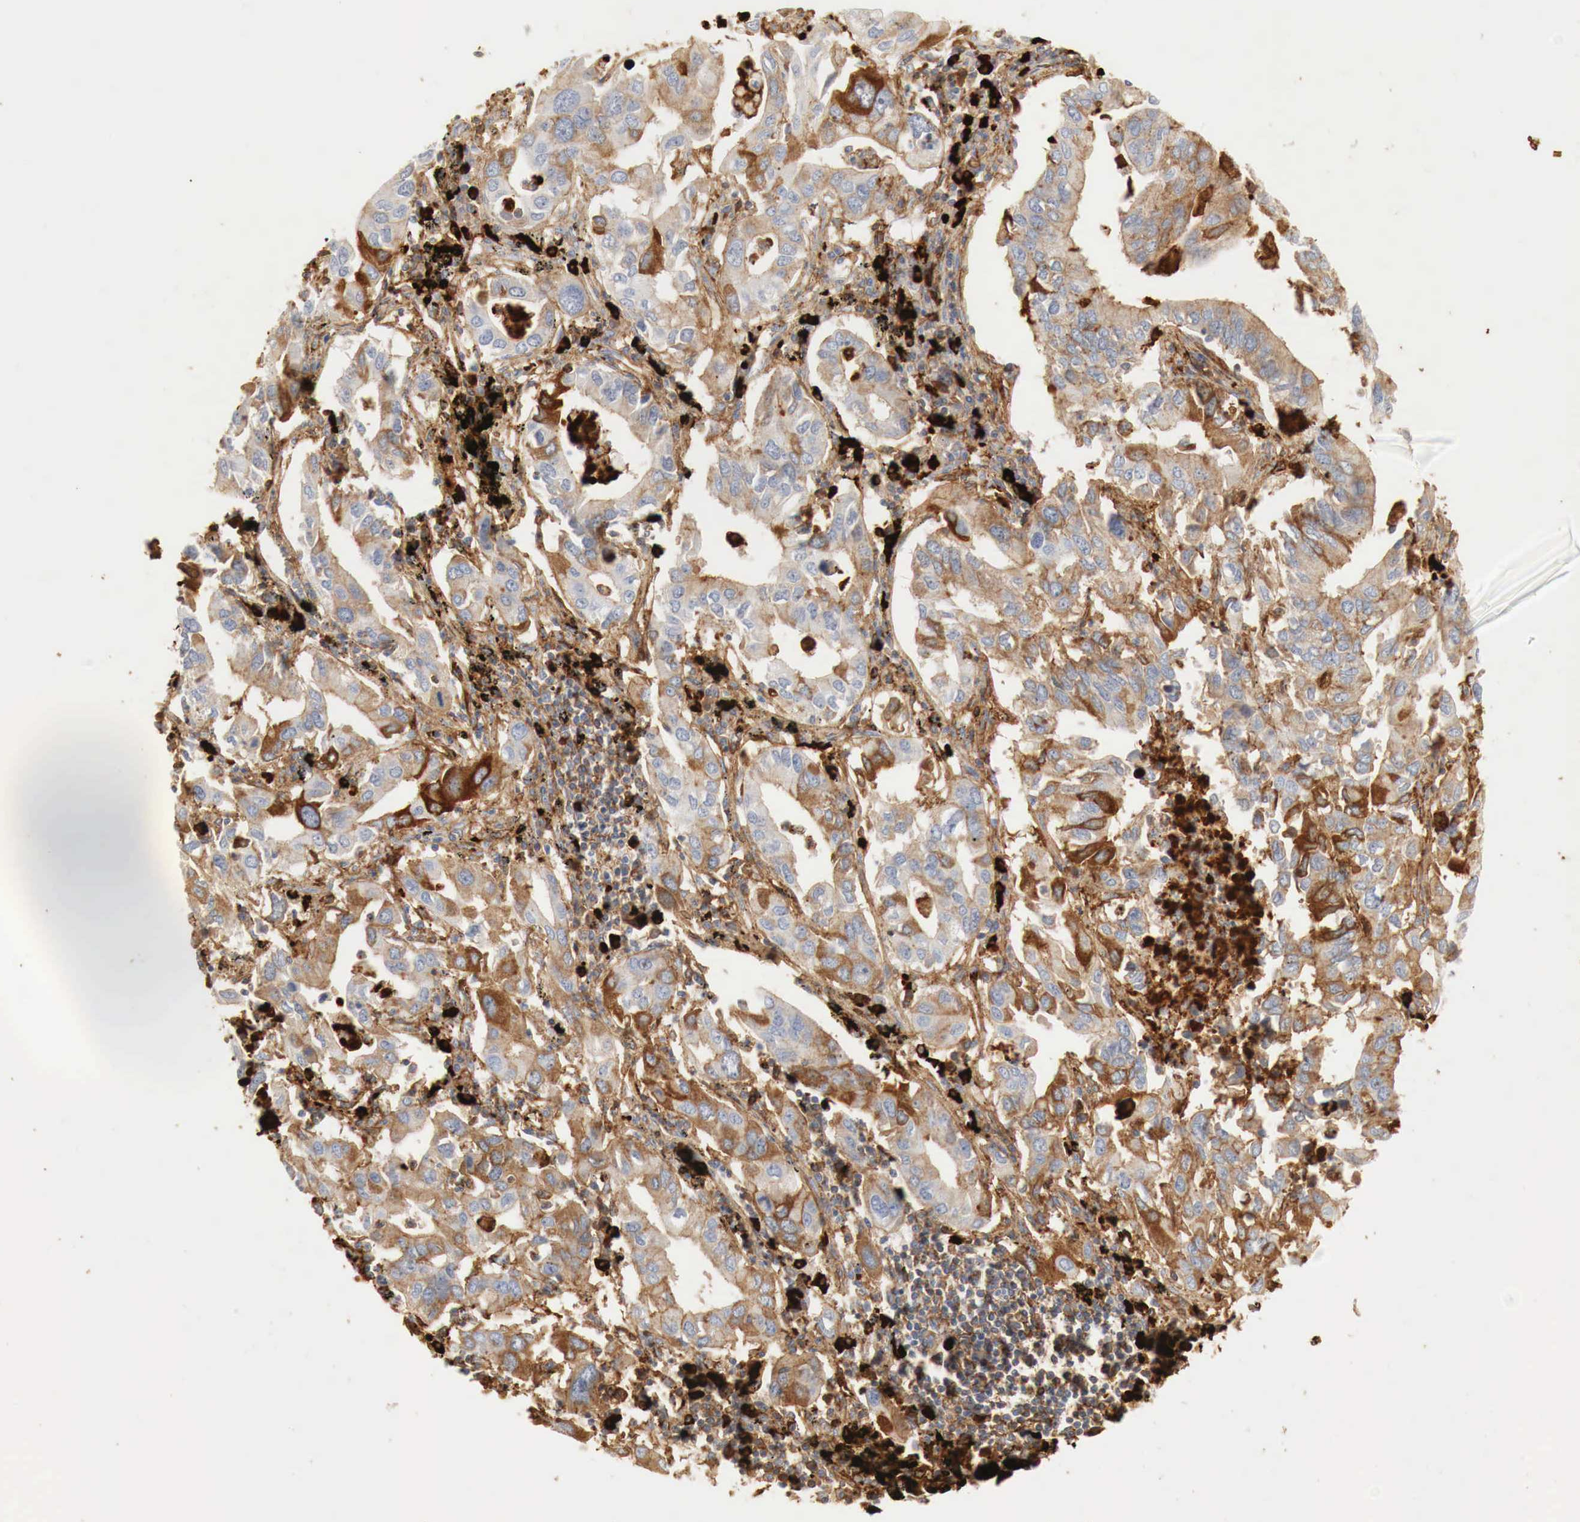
{"staining": {"intensity": "strong", "quantity": "25%-75%", "location": "cytoplasmic/membranous"}, "tissue": "lung cancer", "cell_type": "Tumor cells", "image_type": "cancer", "snomed": [{"axis": "morphology", "description": "Adenocarcinoma, NOS"}, {"axis": "topography", "description": "Lung"}], "caption": "Lung cancer stained with a brown dye exhibits strong cytoplasmic/membranous positive expression in about 25%-75% of tumor cells.", "gene": "IGLC3", "patient": {"sex": "male", "age": 48}}